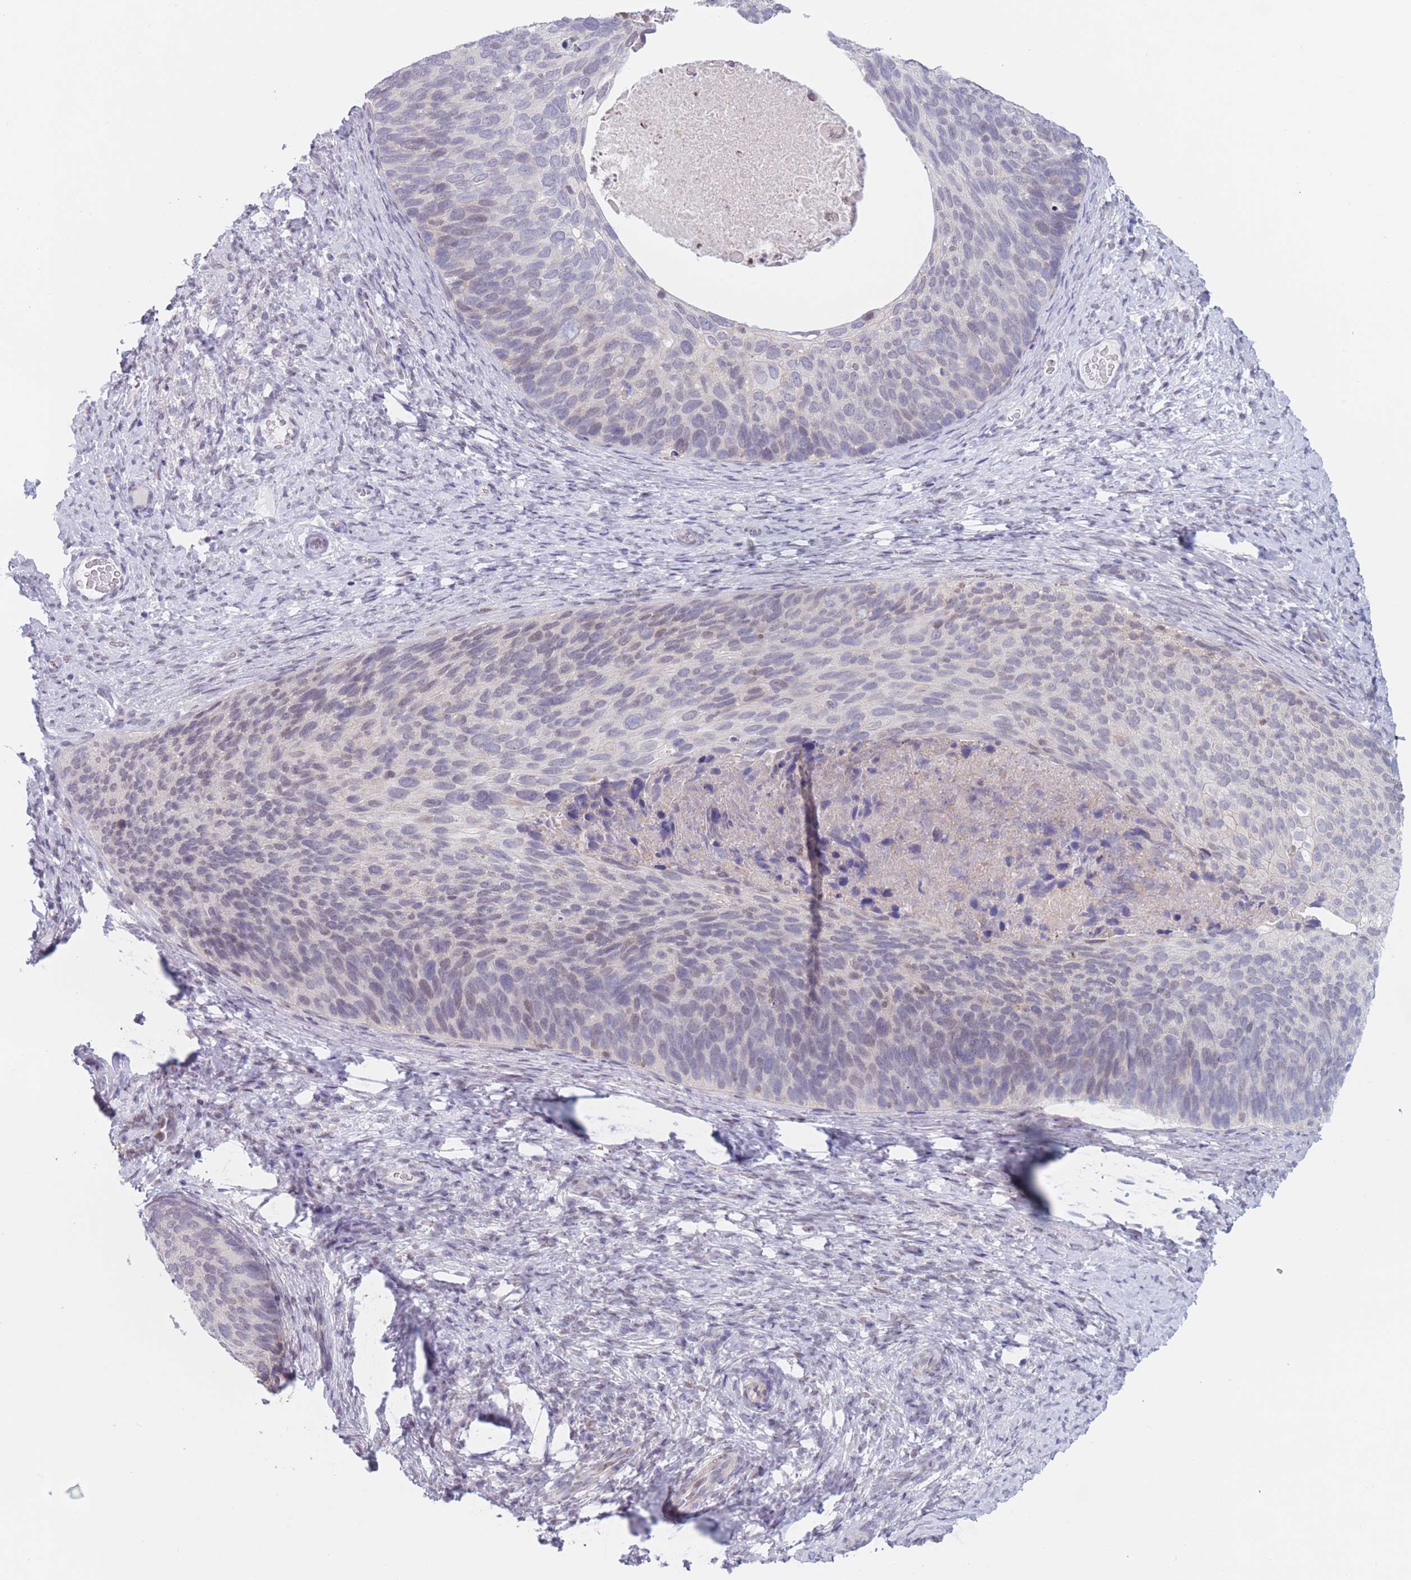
{"staining": {"intensity": "negative", "quantity": "none", "location": "none"}, "tissue": "cervical cancer", "cell_type": "Tumor cells", "image_type": "cancer", "snomed": [{"axis": "morphology", "description": "Squamous cell carcinoma, NOS"}, {"axis": "topography", "description": "Cervix"}], "caption": "Immunohistochemistry (IHC) photomicrograph of human cervical squamous cell carcinoma stained for a protein (brown), which exhibits no positivity in tumor cells.", "gene": "PODXL", "patient": {"sex": "female", "age": 80}}